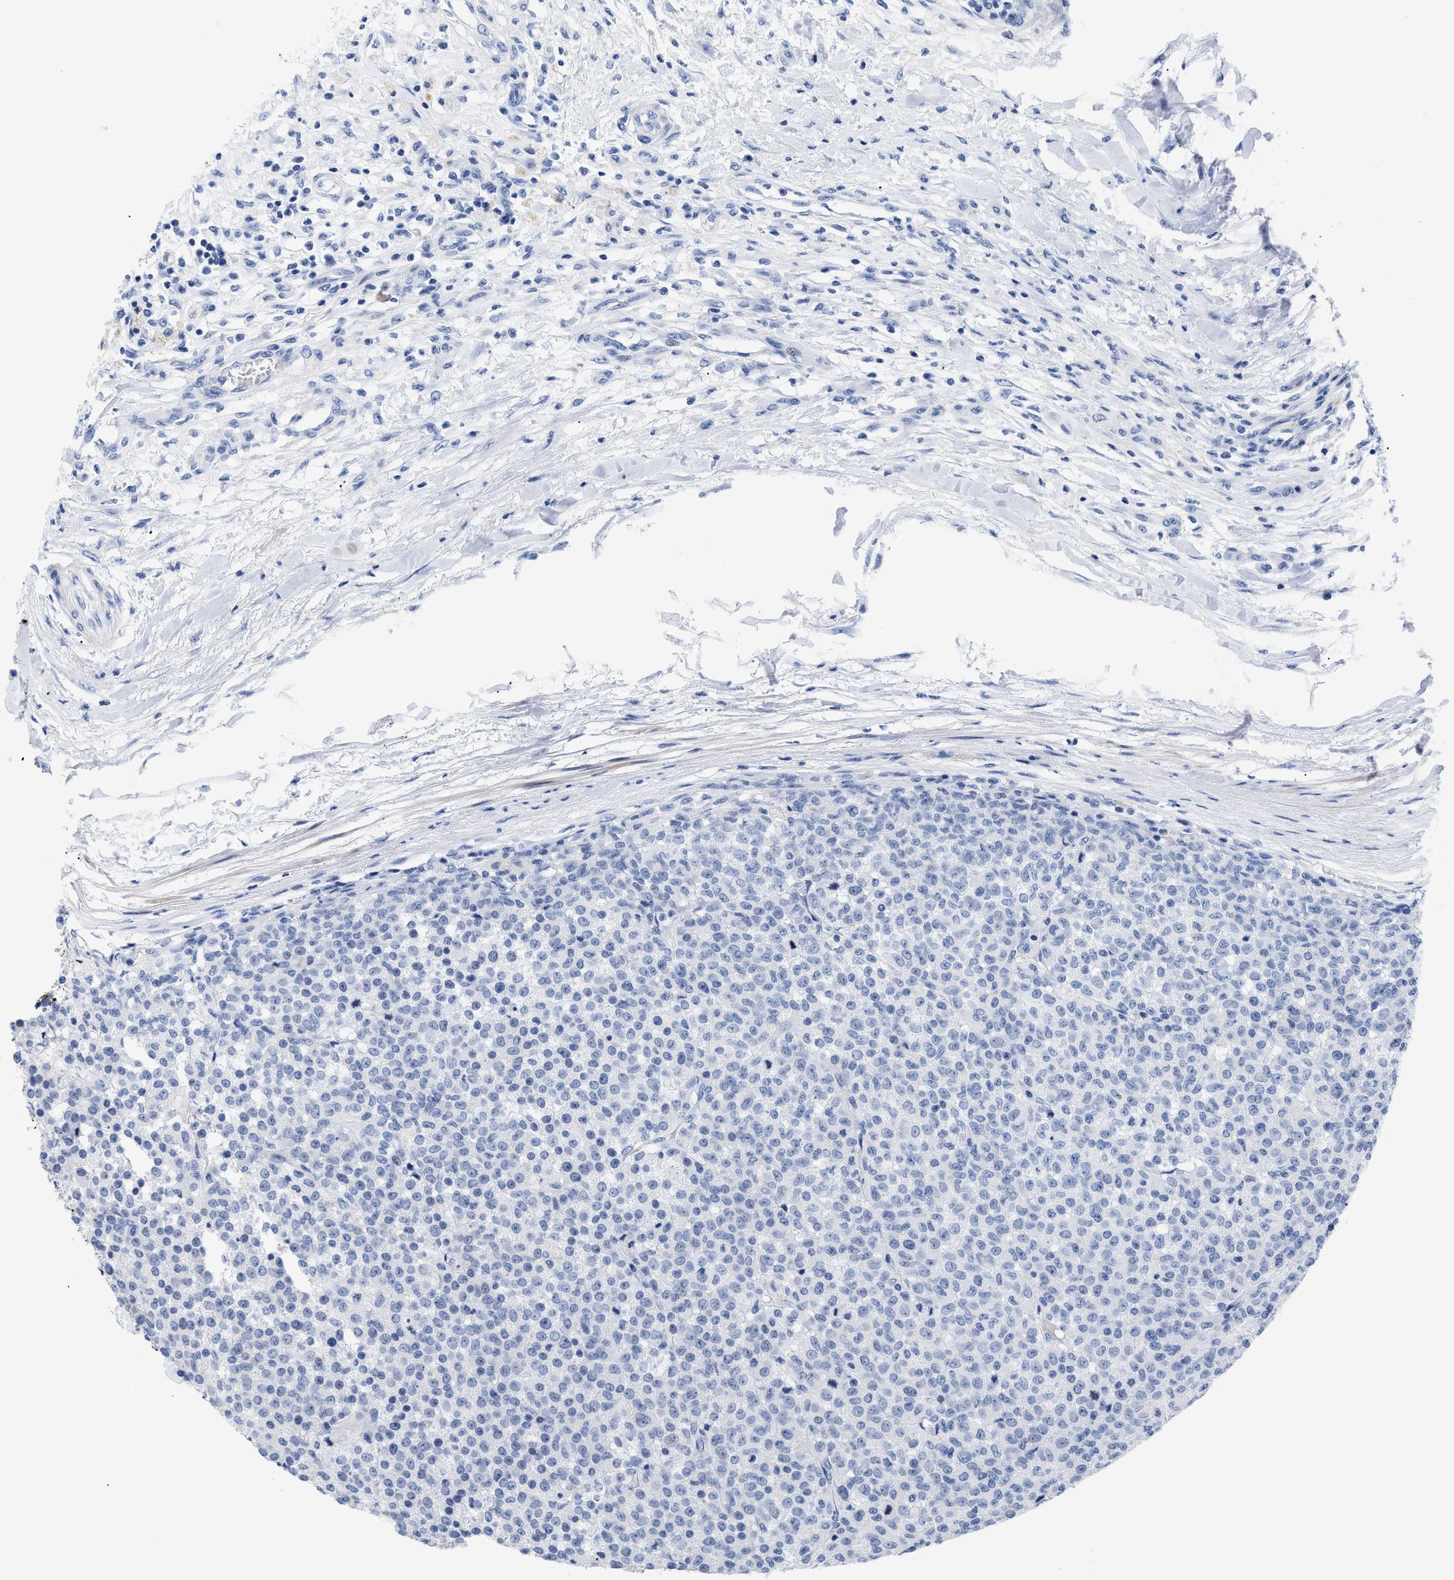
{"staining": {"intensity": "negative", "quantity": "none", "location": "none"}, "tissue": "testis cancer", "cell_type": "Tumor cells", "image_type": "cancer", "snomed": [{"axis": "morphology", "description": "Seminoma, NOS"}, {"axis": "topography", "description": "Testis"}], "caption": "Immunohistochemistry photomicrograph of testis seminoma stained for a protein (brown), which reveals no positivity in tumor cells.", "gene": "DUSP26", "patient": {"sex": "male", "age": 59}}